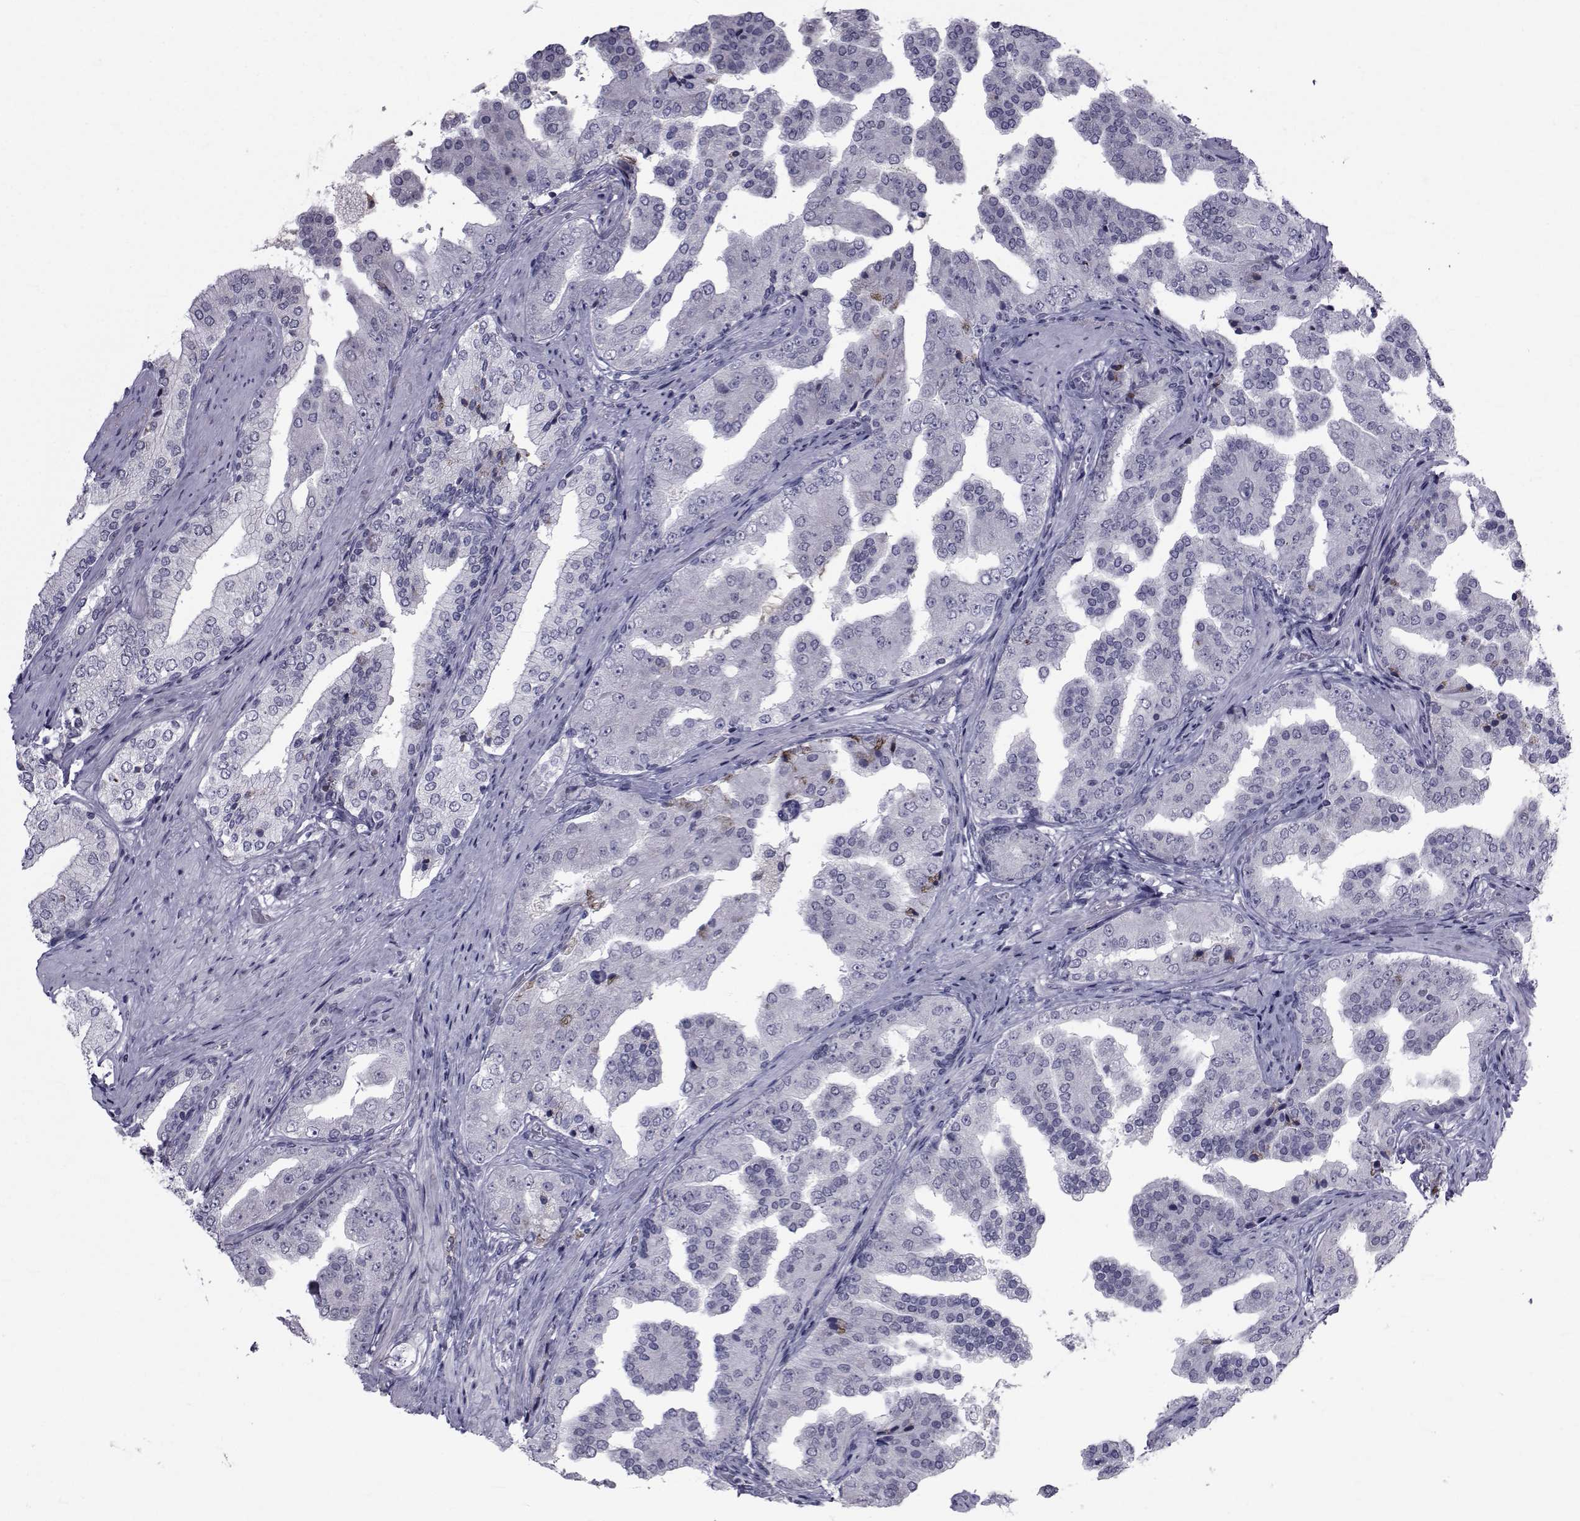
{"staining": {"intensity": "negative", "quantity": "none", "location": "none"}, "tissue": "prostate cancer", "cell_type": "Tumor cells", "image_type": "cancer", "snomed": [{"axis": "morphology", "description": "Adenocarcinoma, Low grade"}, {"axis": "topography", "description": "Prostate and seminal vesicle, NOS"}], "caption": "This is an IHC photomicrograph of human prostate cancer. There is no staining in tumor cells.", "gene": "PAX2", "patient": {"sex": "male", "age": 61}}